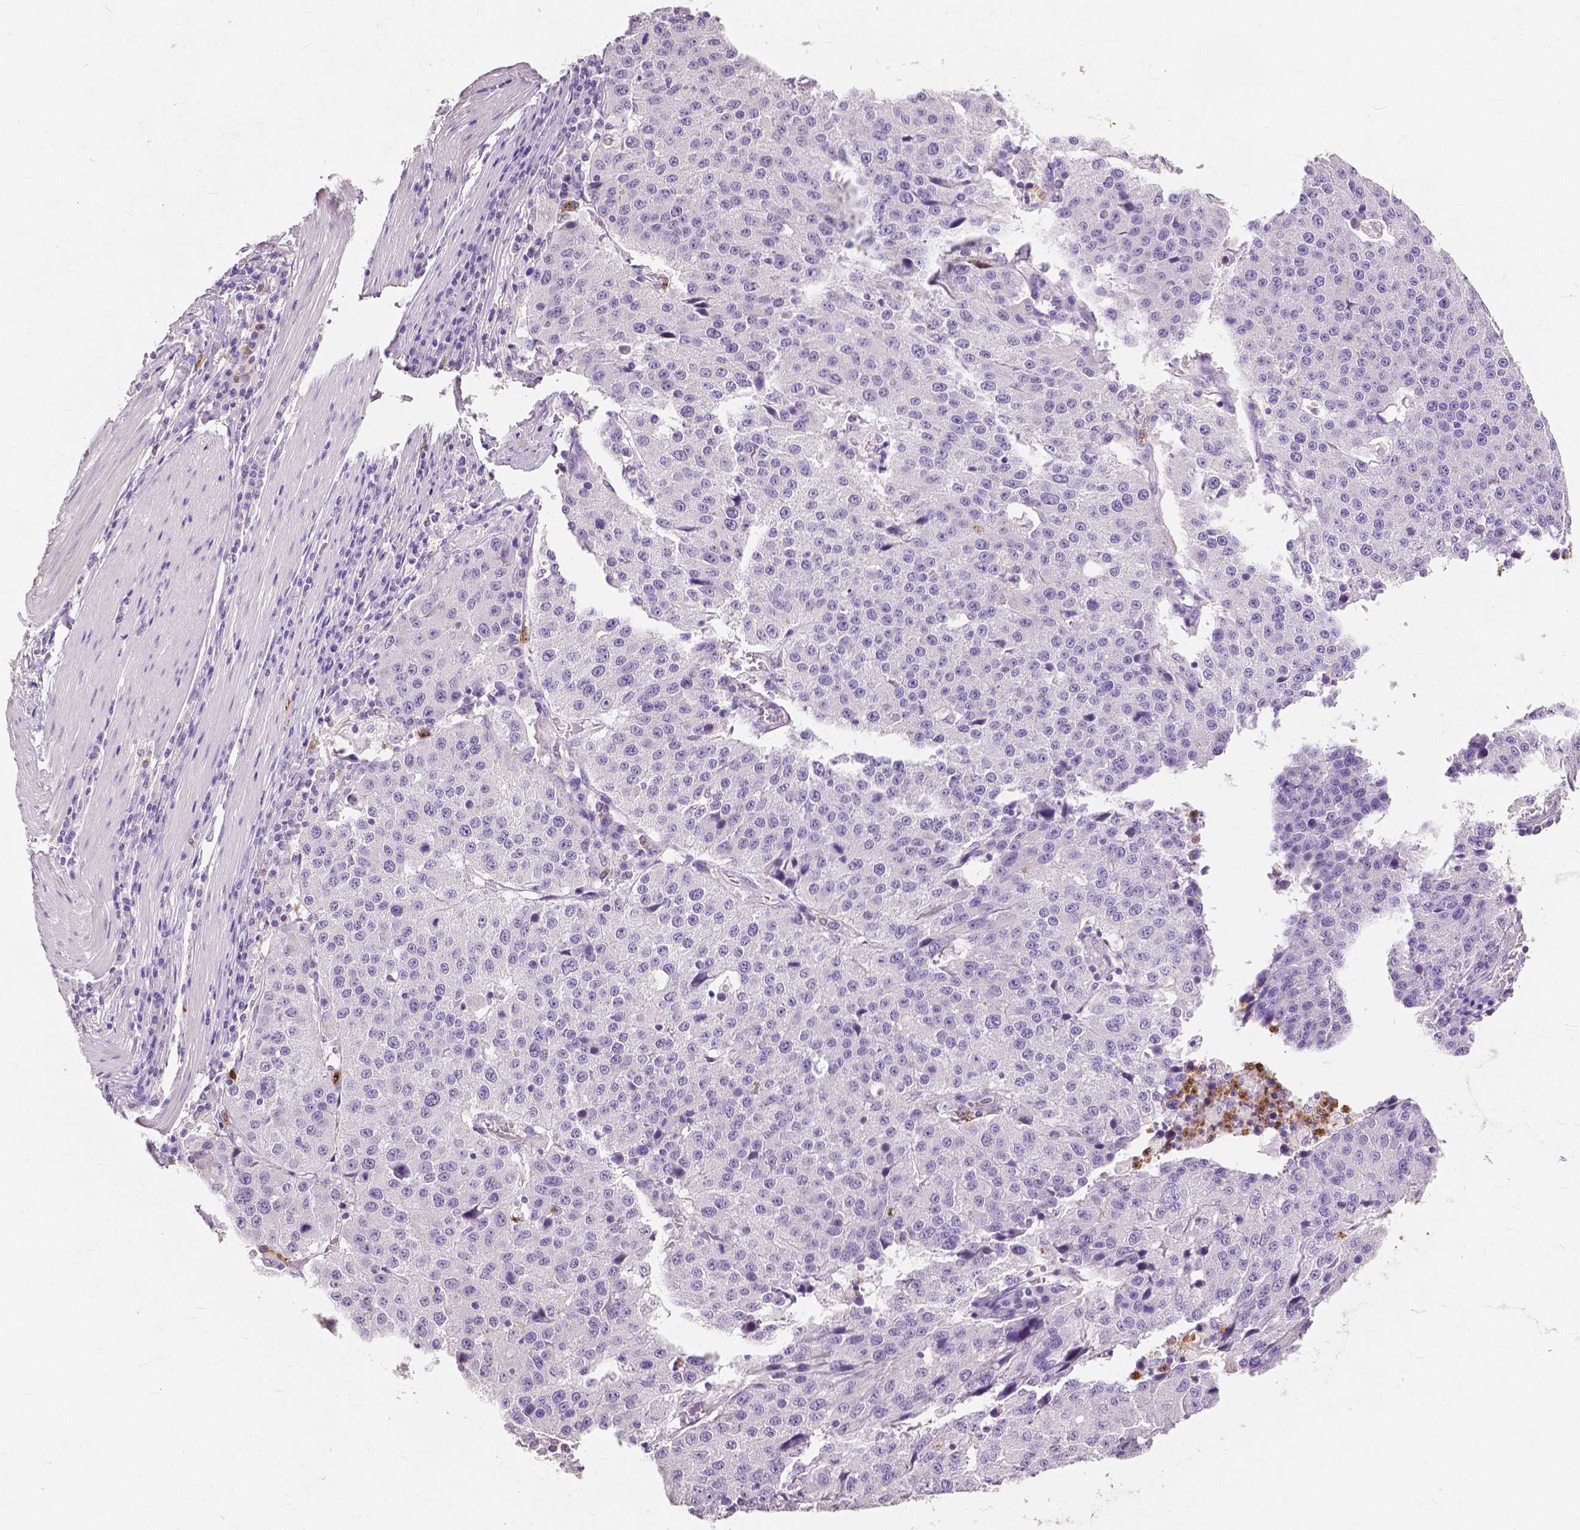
{"staining": {"intensity": "negative", "quantity": "none", "location": "none"}, "tissue": "stomach cancer", "cell_type": "Tumor cells", "image_type": "cancer", "snomed": [{"axis": "morphology", "description": "Adenocarcinoma, NOS"}, {"axis": "topography", "description": "Stomach"}], "caption": "Tumor cells show no significant positivity in stomach cancer.", "gene": "CXCR2", "patient": {"sex": "male", "age": 71}}